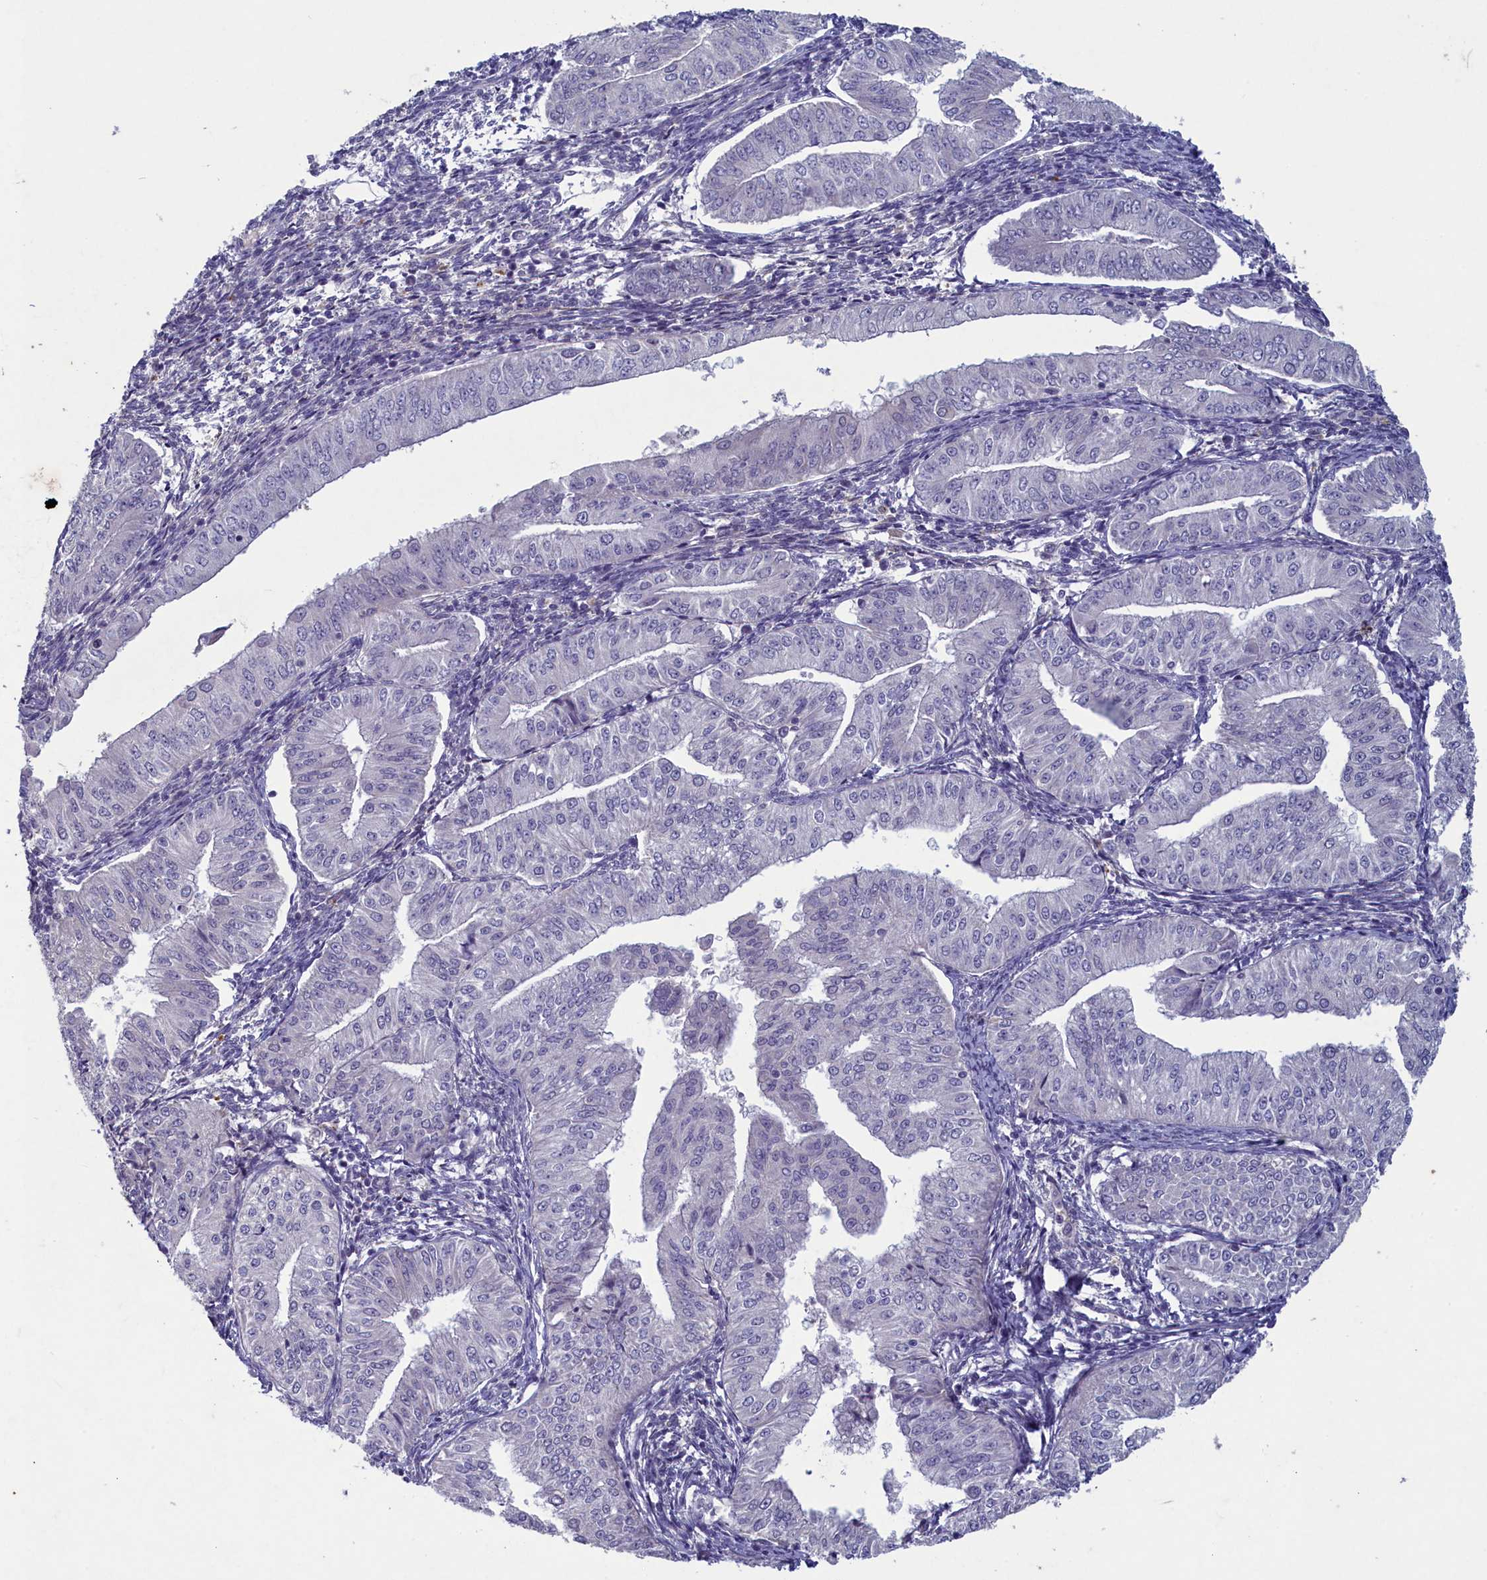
{"staining": {"intensity": "negative", "quantity": "none", "location": "none"}, "tissue": "endometrial cancer", "cell_type": "Tumor cells", "image_type": "cancer", "snomed": [{"axis": "morphology", "description": "Normal tissue, NOS"}, {"axis": "morphology", "description": "Adenocarcinoma, NOS"}, {"axis": "topography", "description": "Endometrium"}], "caption": "Histopathology image shows no protein positivity in tumor cells of endometrial cancer tissue.", "gene": "PLEKHG6", "patient": {"sex": "female", "age": 53}}